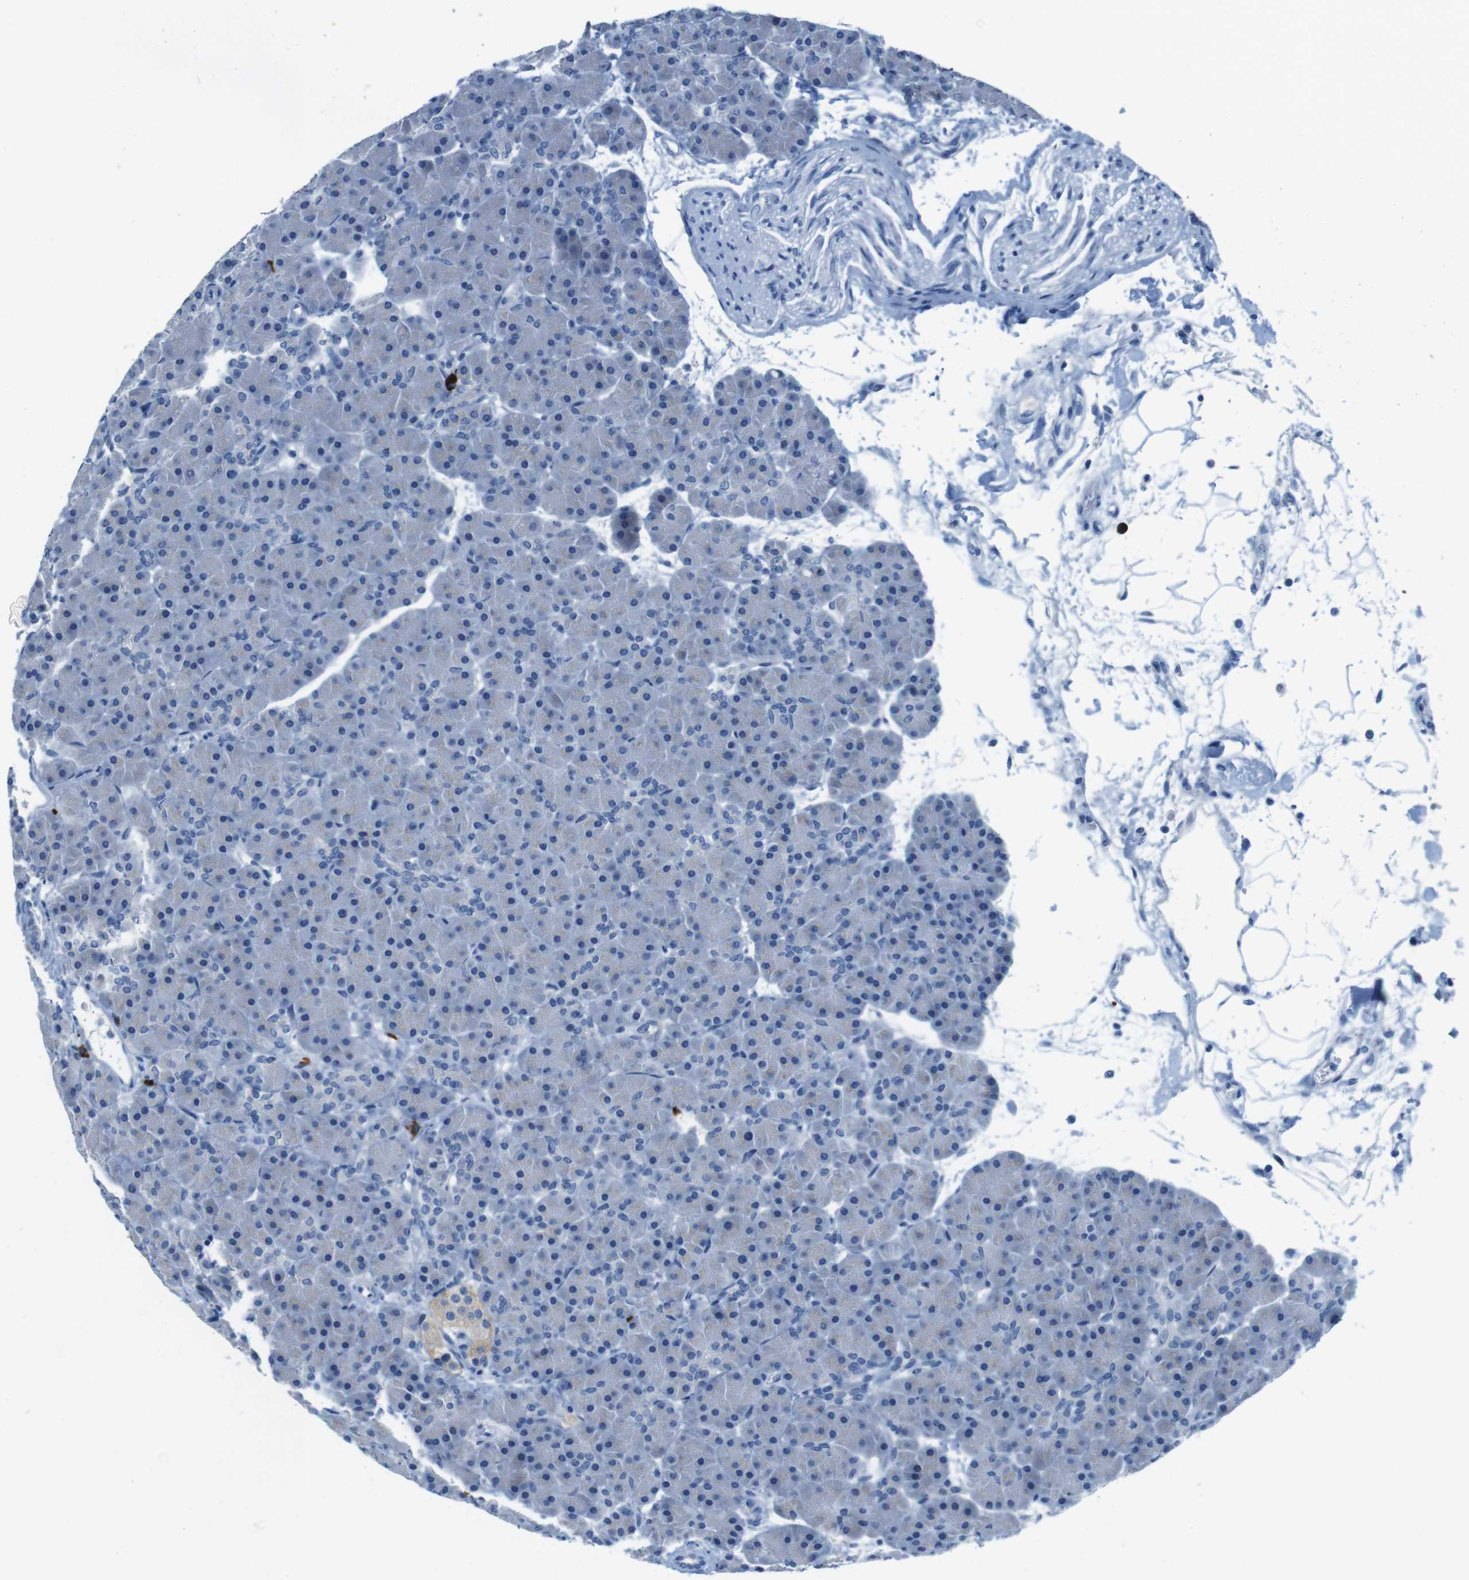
{"staining": {"intensity": "negative", "quantity": "none", "location": "none"}, "tissue": "pancreas", "cell_type": "Exocrine glandular cells", "image_type": "normal", "snomed": [{"axis": "morphology", "description": "Normal tissue, NOS"}, {"axis": "topography", "description": "Pancreas"}], "caption": "Human pancreas stained for a protein using IHC shows no positivity in exocrine glandular cells.", "gene": "SLC35A3", "patient": {"sex": "male", "age": 66}}